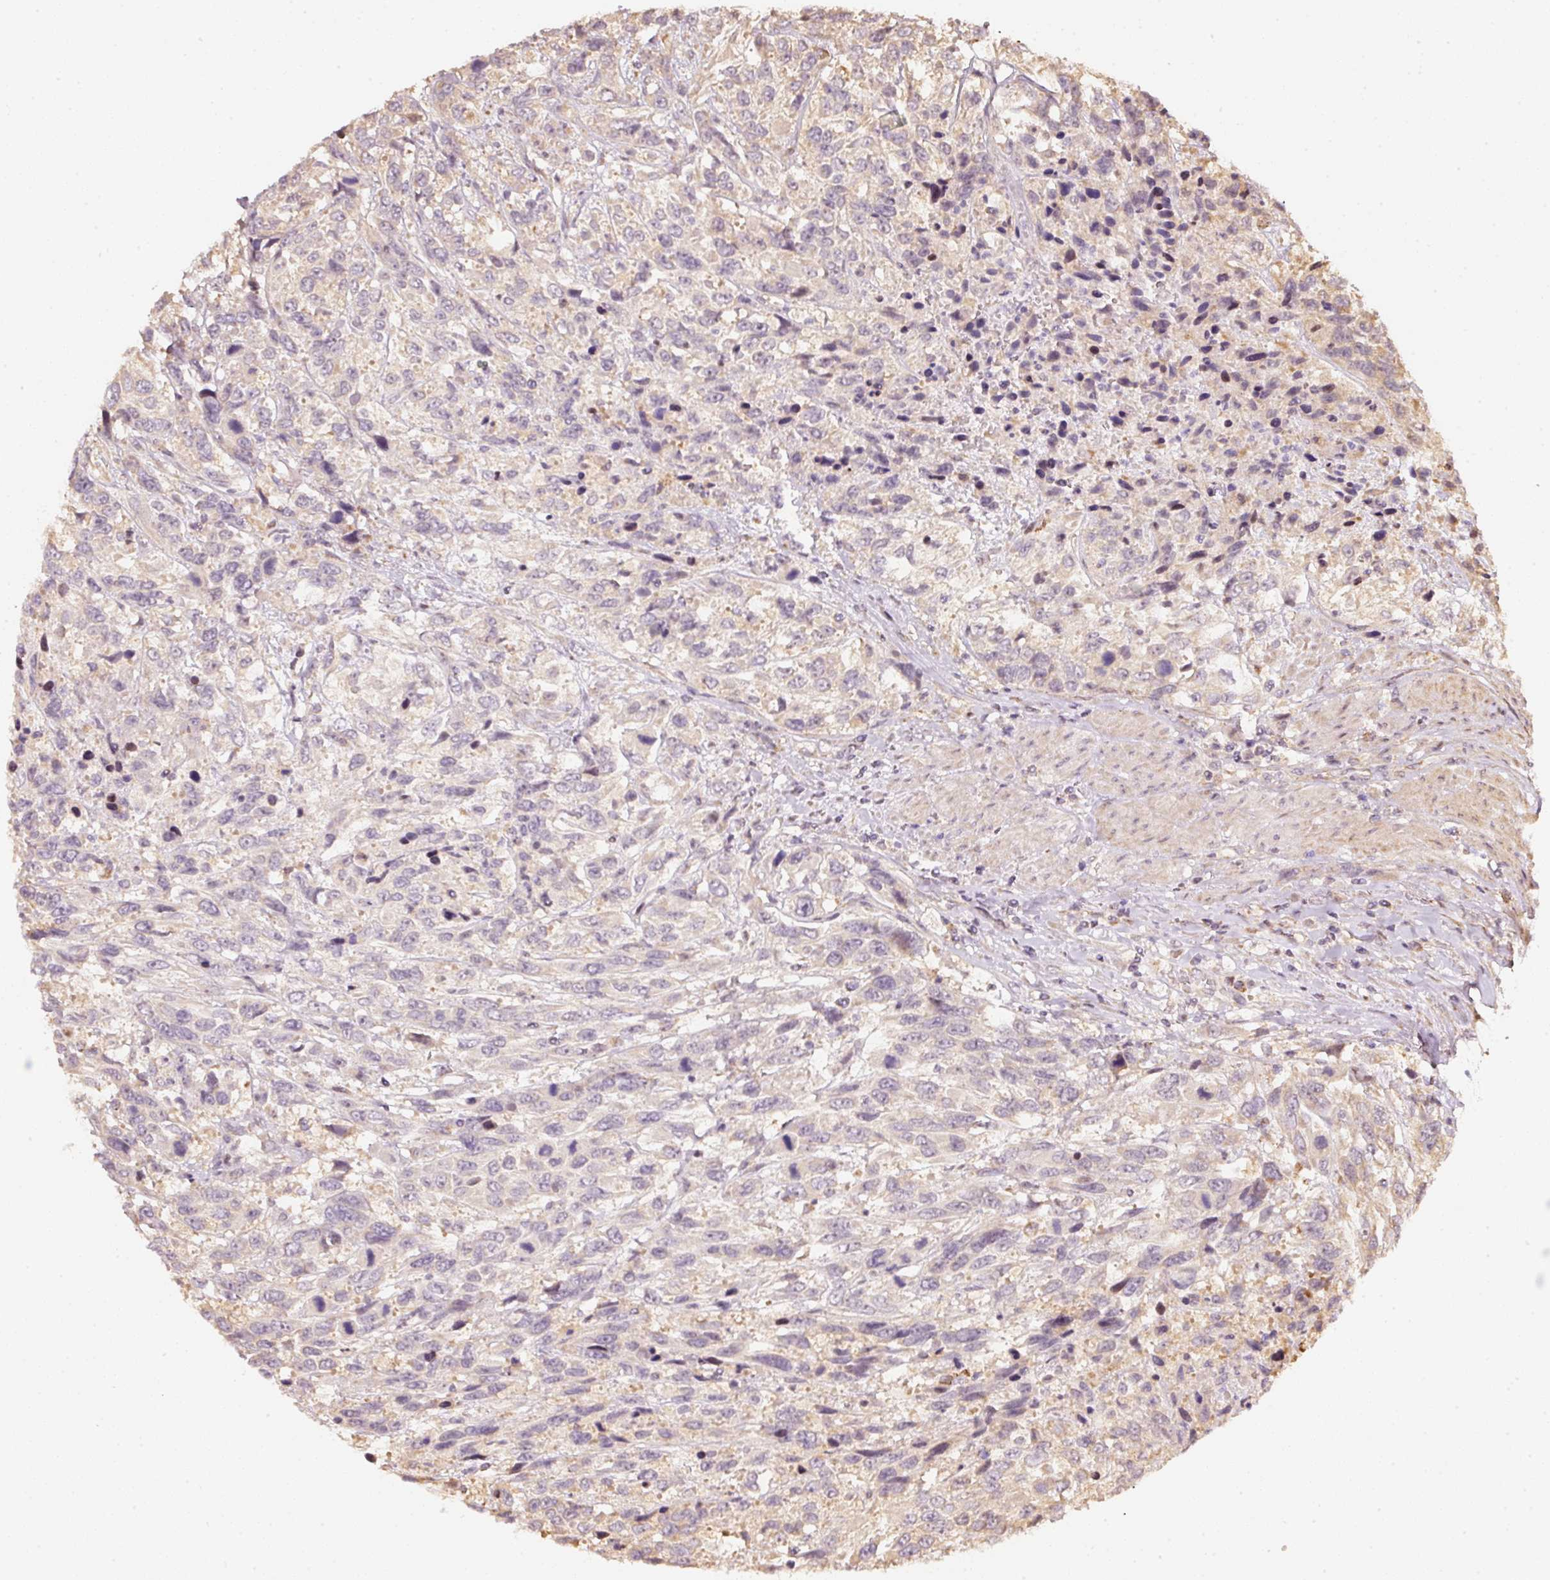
{"staining": {"intensity": "negative", "quantity": "none", "location": "none"}, "tissue": "urothelial cancer", "cell_type": "Tumor cells", "image_type": "cancer", "snomed": [{"axis": "morphology", "description": "Urothelial carcinoma, High grade"}, {"axis": "topography", "description": "Urinary bladder"}], "caption": "A micrograph of human urothelial cancer is negative for staining in tumor cells.", "gene": "RAB35", "patient": {"sex": "female", "age": 70}}